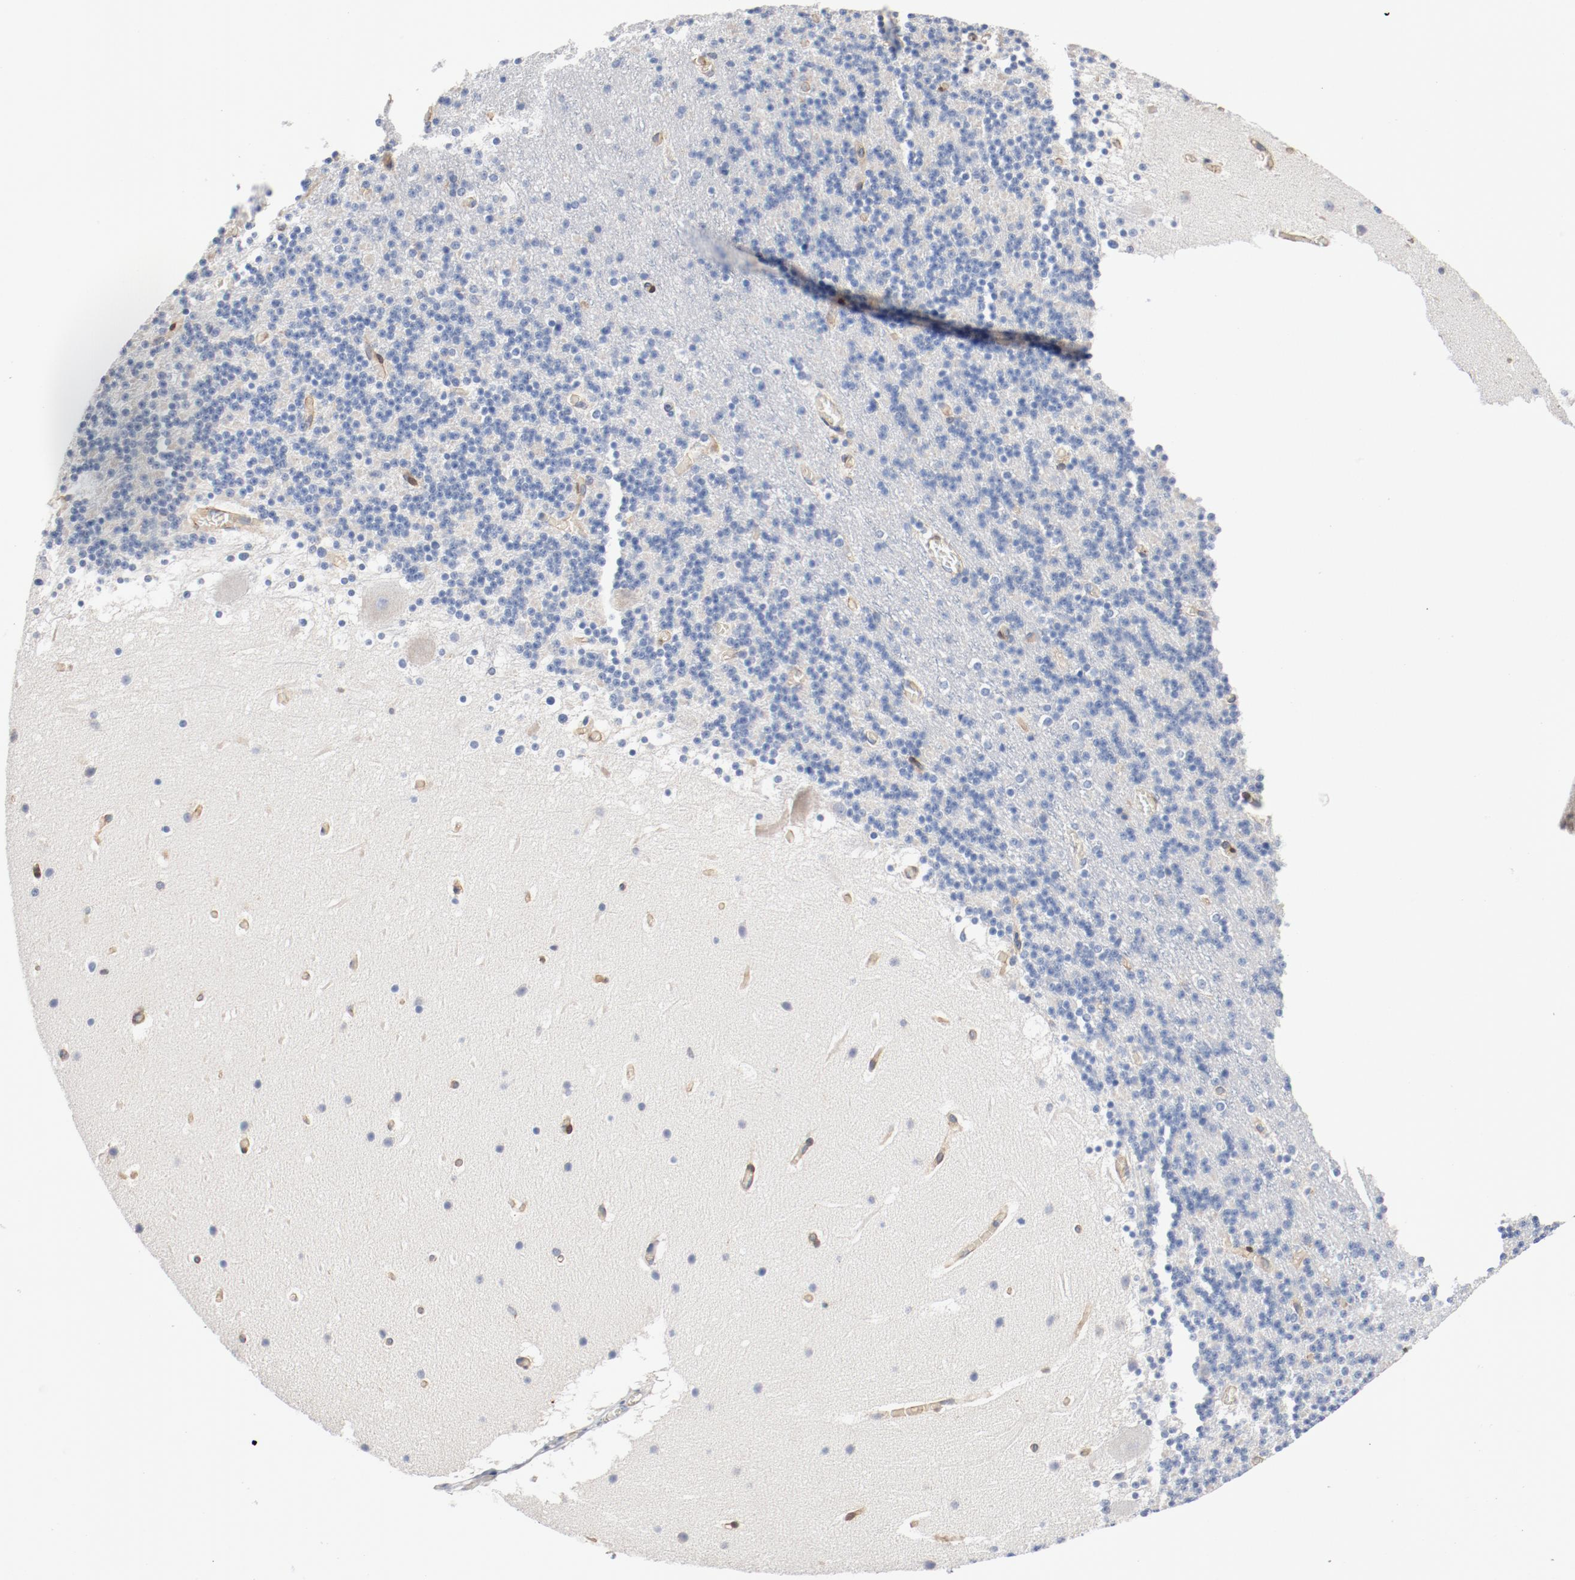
{"staining": {"intensity": "negative", "quantity": "none", "location": "none"}, "tissue": "cerebellum", "cell_type": "Cells in granular layer", "image_type": "normal", "snomed": [{"axis": "morphology", "description": "Normal tissue, NOS"}, {"axis": "topography", "description": "Cerebellum"}], "caption": "Human cerebellum stained for a protein using immunohistochemistry shows no positivity in cells in granular layer.", "gene": "ILK", "patient": {"sex": "male", "age": 45}}